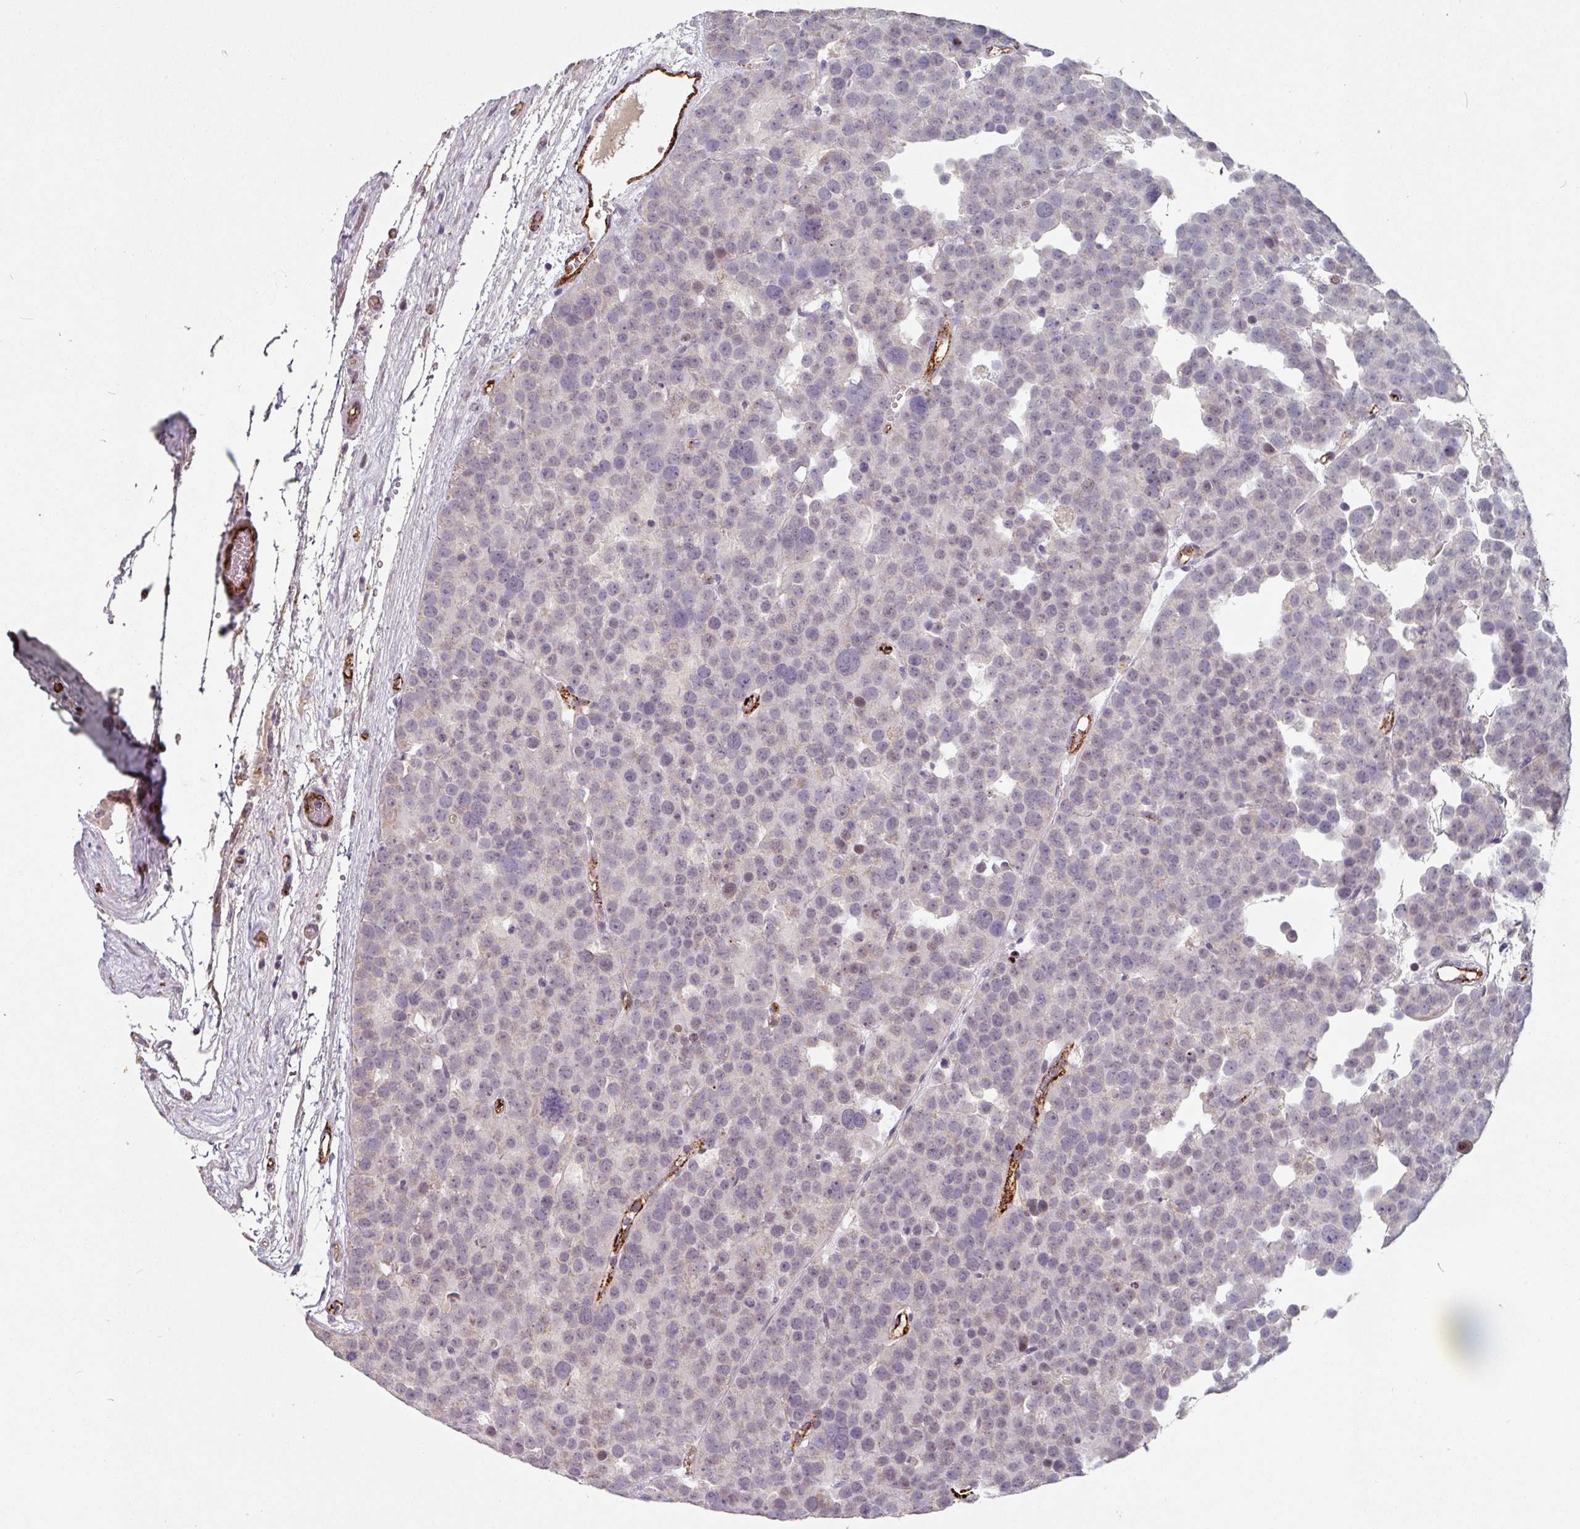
{"staining": {"intensity": "weak", "quantity": "<25%", "location": "nuclear"}, "tissue": "testis cancer", "cell_type": "Tumor cells", "image_type": "cancer", "snomed": [{"axis": "morphology", "description": "Seminoma, NOS"}, {"axis": "topography", "description": "Testis"}], "caption": "This histopathology image is of testis cancer stained with IHC to label a protein in brown with the nuclei are counter-stained blue. There is no staining in tumor cells.", "gene": "SIDT2", "patient": {"sex": "male", "age": 71}}